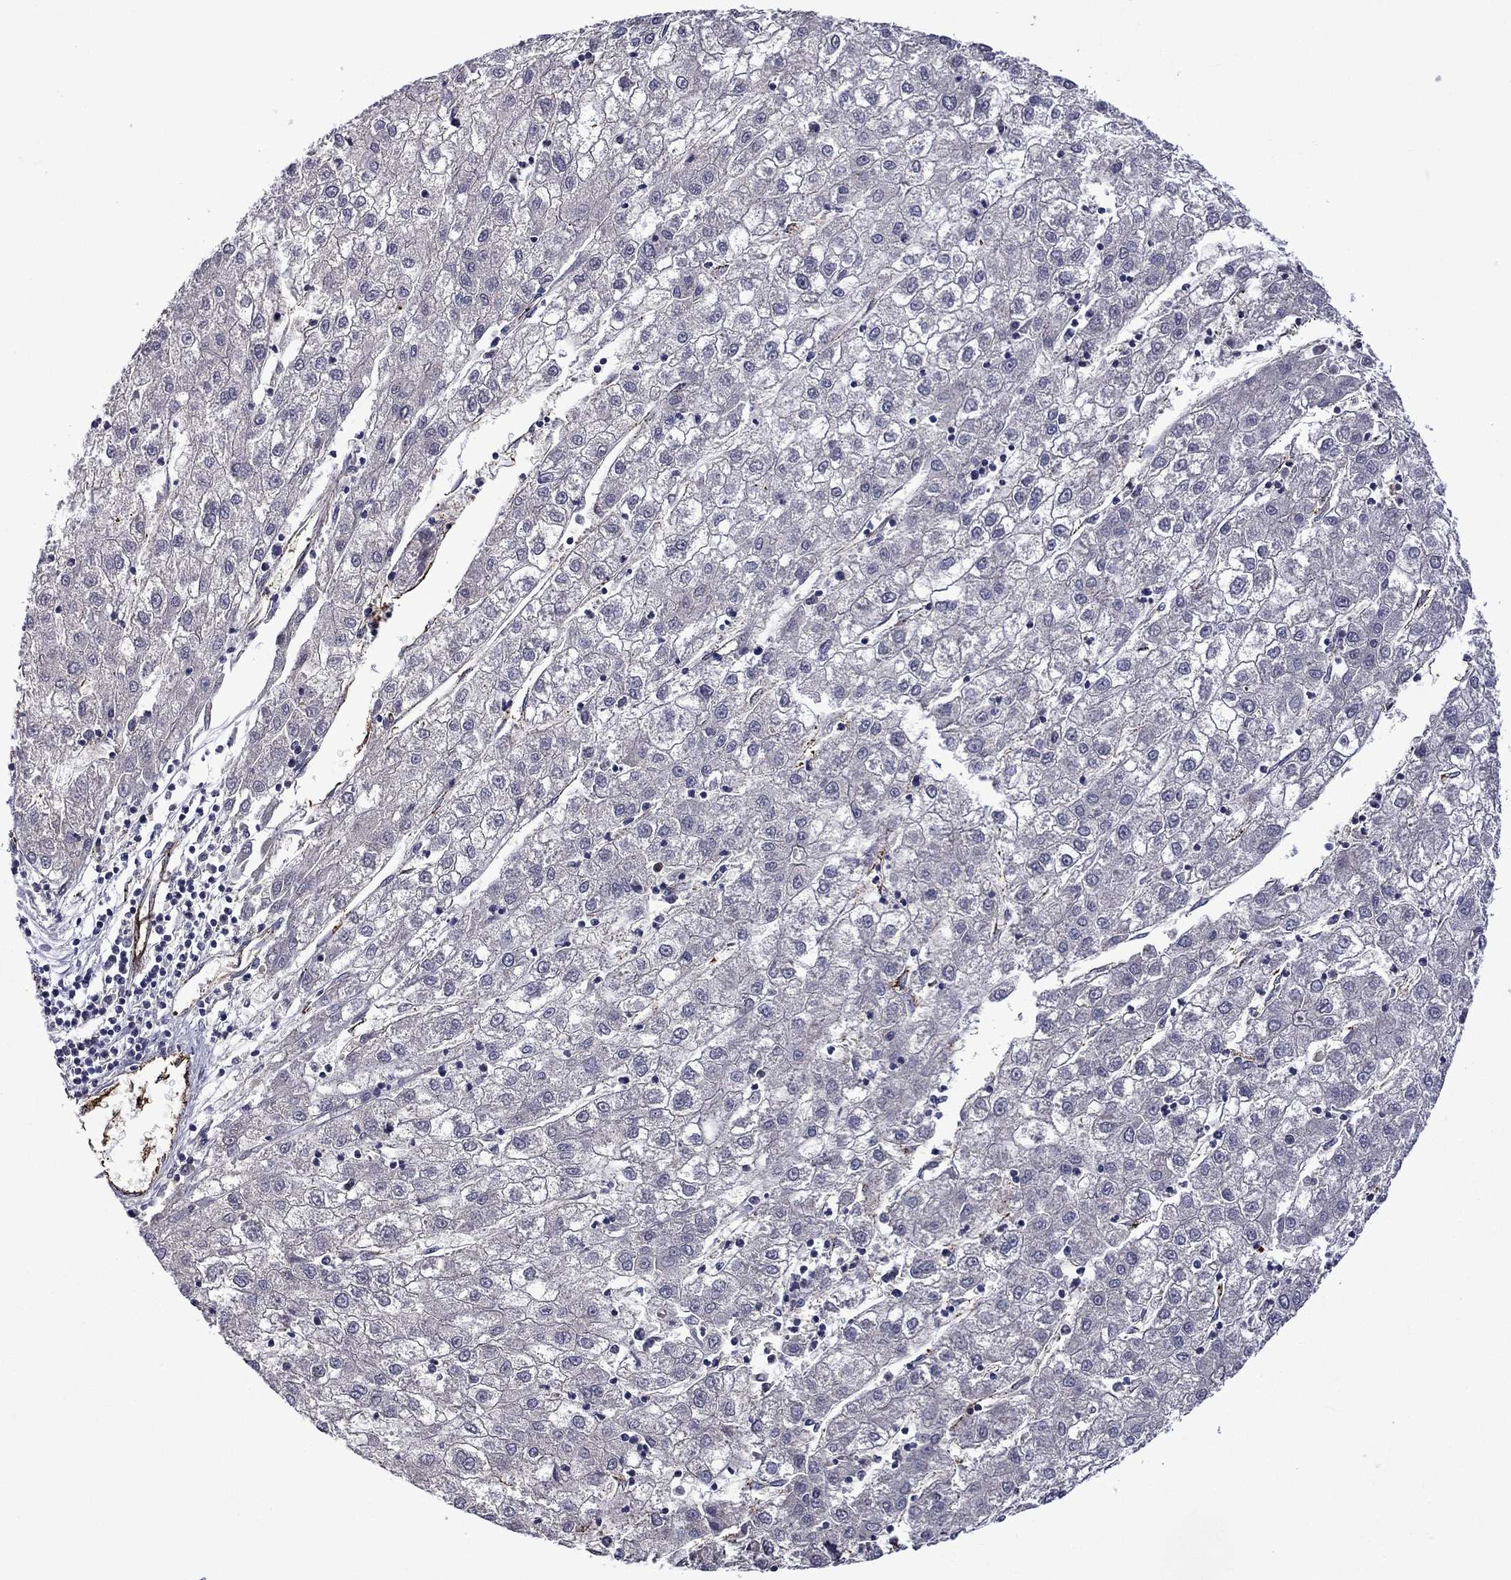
{"staining": {"intensity": "negative", "quantity": "none", "location": "none"}, "tissue": "liver cancer", "cell_type": "Tumor cells", "image_type": "cancer", "snomed": [{"axis": "morphology", "description": "Carcinoma, Hepatocellular, NOS"}, {"axis": "topography", "description": "Liver"}], "caption": "Tumor cells show no significant protein expression in liver cancer (hepatocellular carcinoma).", "gene": "SLITRK1", "patient": {"sex": "male", "age": 72}}